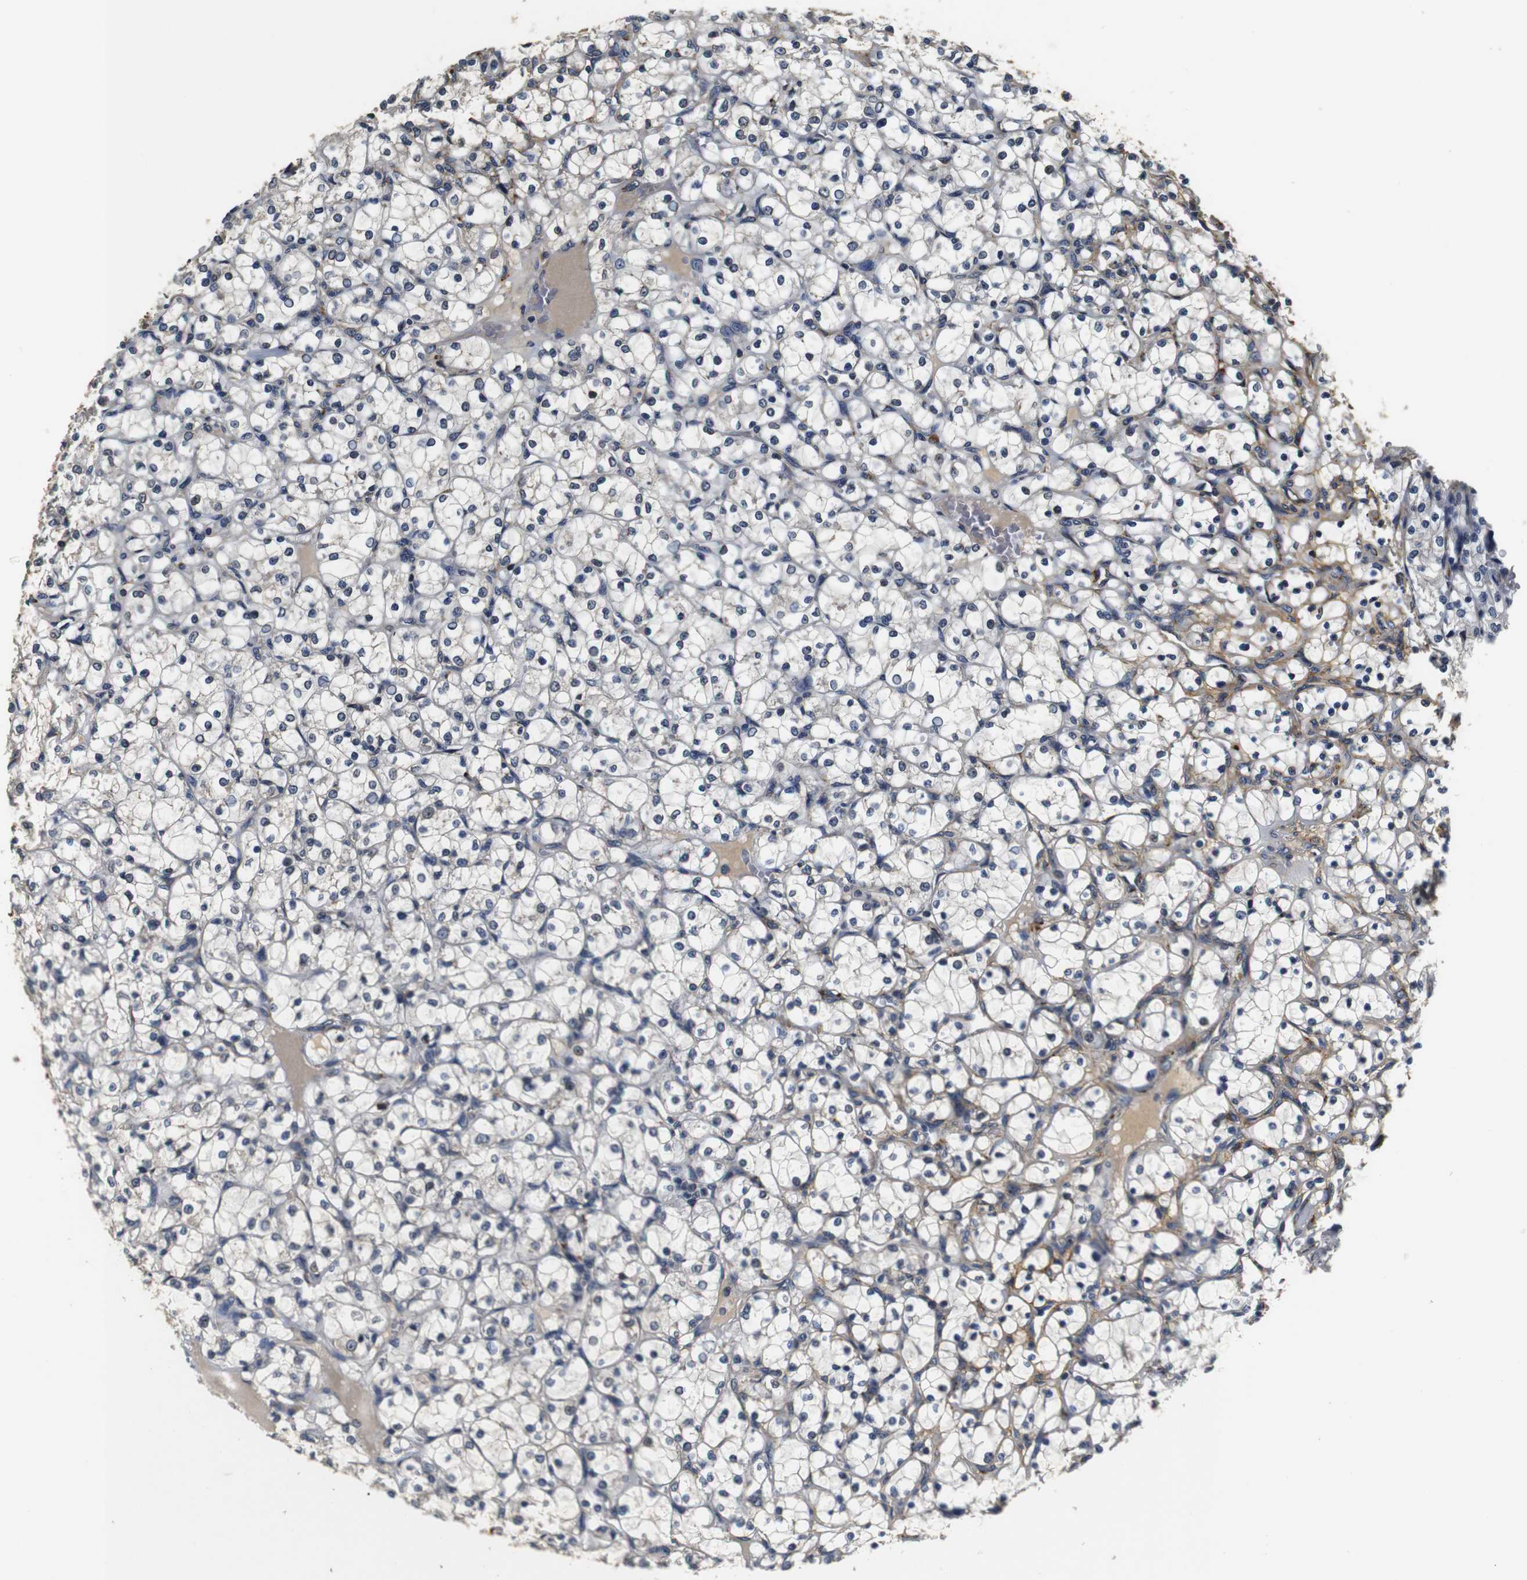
{"staining": {"intensity": "negative", "quantity": "none", "location": "none"}, "tissue": "renal cancer", "cell_type": "Tumor cells", "image_type": "cancer", "snomed": [{"axis": "morphology", "description": "Adenocarcinoma, NOS"}, {"axis": "topography", "description": "Kidney"}], "caption": "Micrograph shows no protein positivity in tumor cells of renal adenocarcinoma tissue. The staining is performed using DAB (3,3'-diaminobenzidine) brown chromogen with nuclei counter-stained in using hematoxylin.", "gene": "COL1A1", "patient": {"sex": "female", "age": 69}}